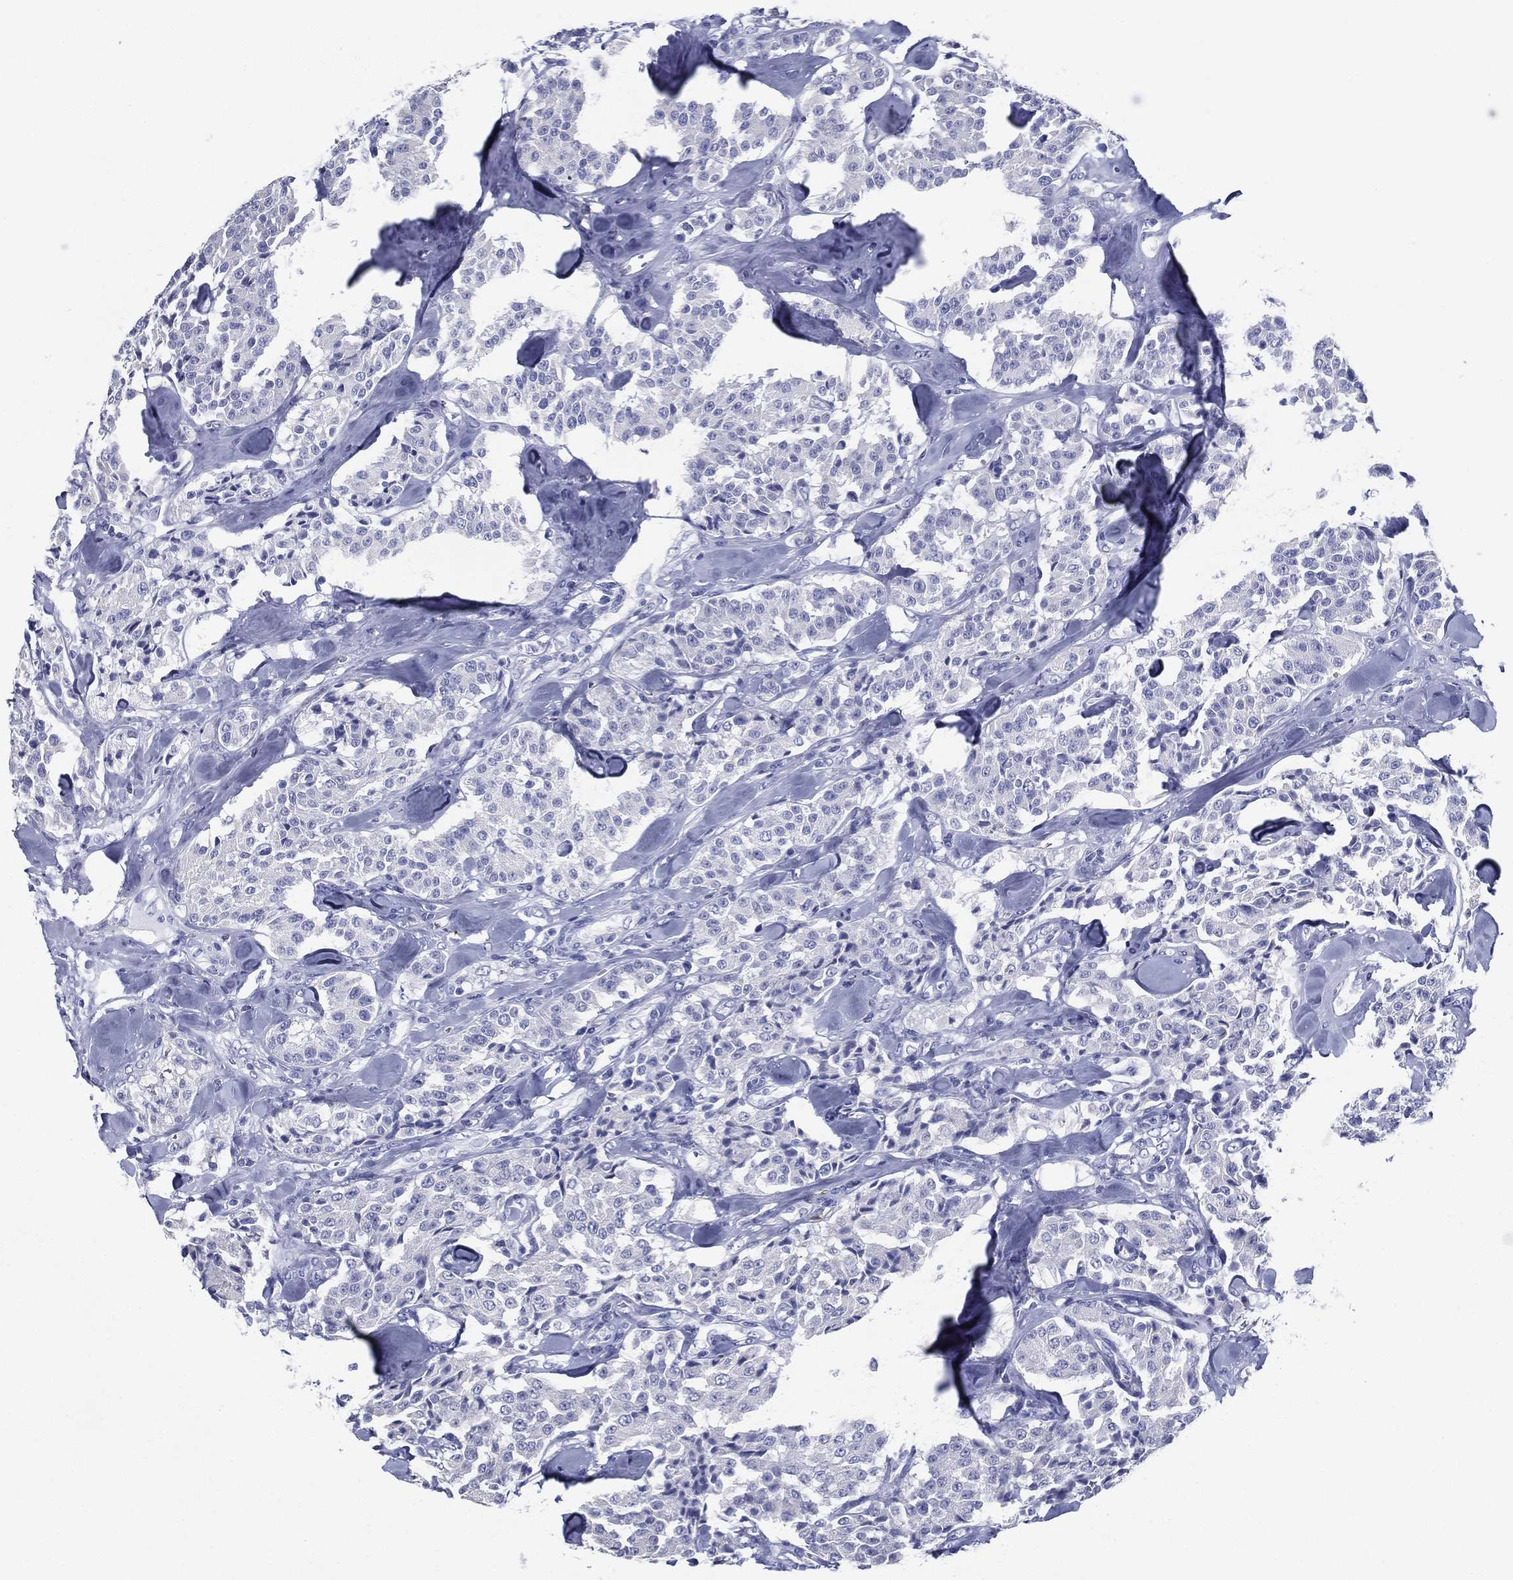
{"staining": {"intensity": "negative", "quantity": "none", "location": "none"}, "tissue": "carcinoid", "cell_type": "Tumor cells", "image_type": "cancer", "snomed": [{"axis": "morphology", "description": "Carcinoid, malignant, NOS"}, {"axis": "topography", "description": "Pancreas"}], "caption": "There is no significant positivity in tumor cells of carcinoid. Nuclei are stained in blue.", "gene": "RSPH4A", "patient": {"sex": "male", "age": 41}}